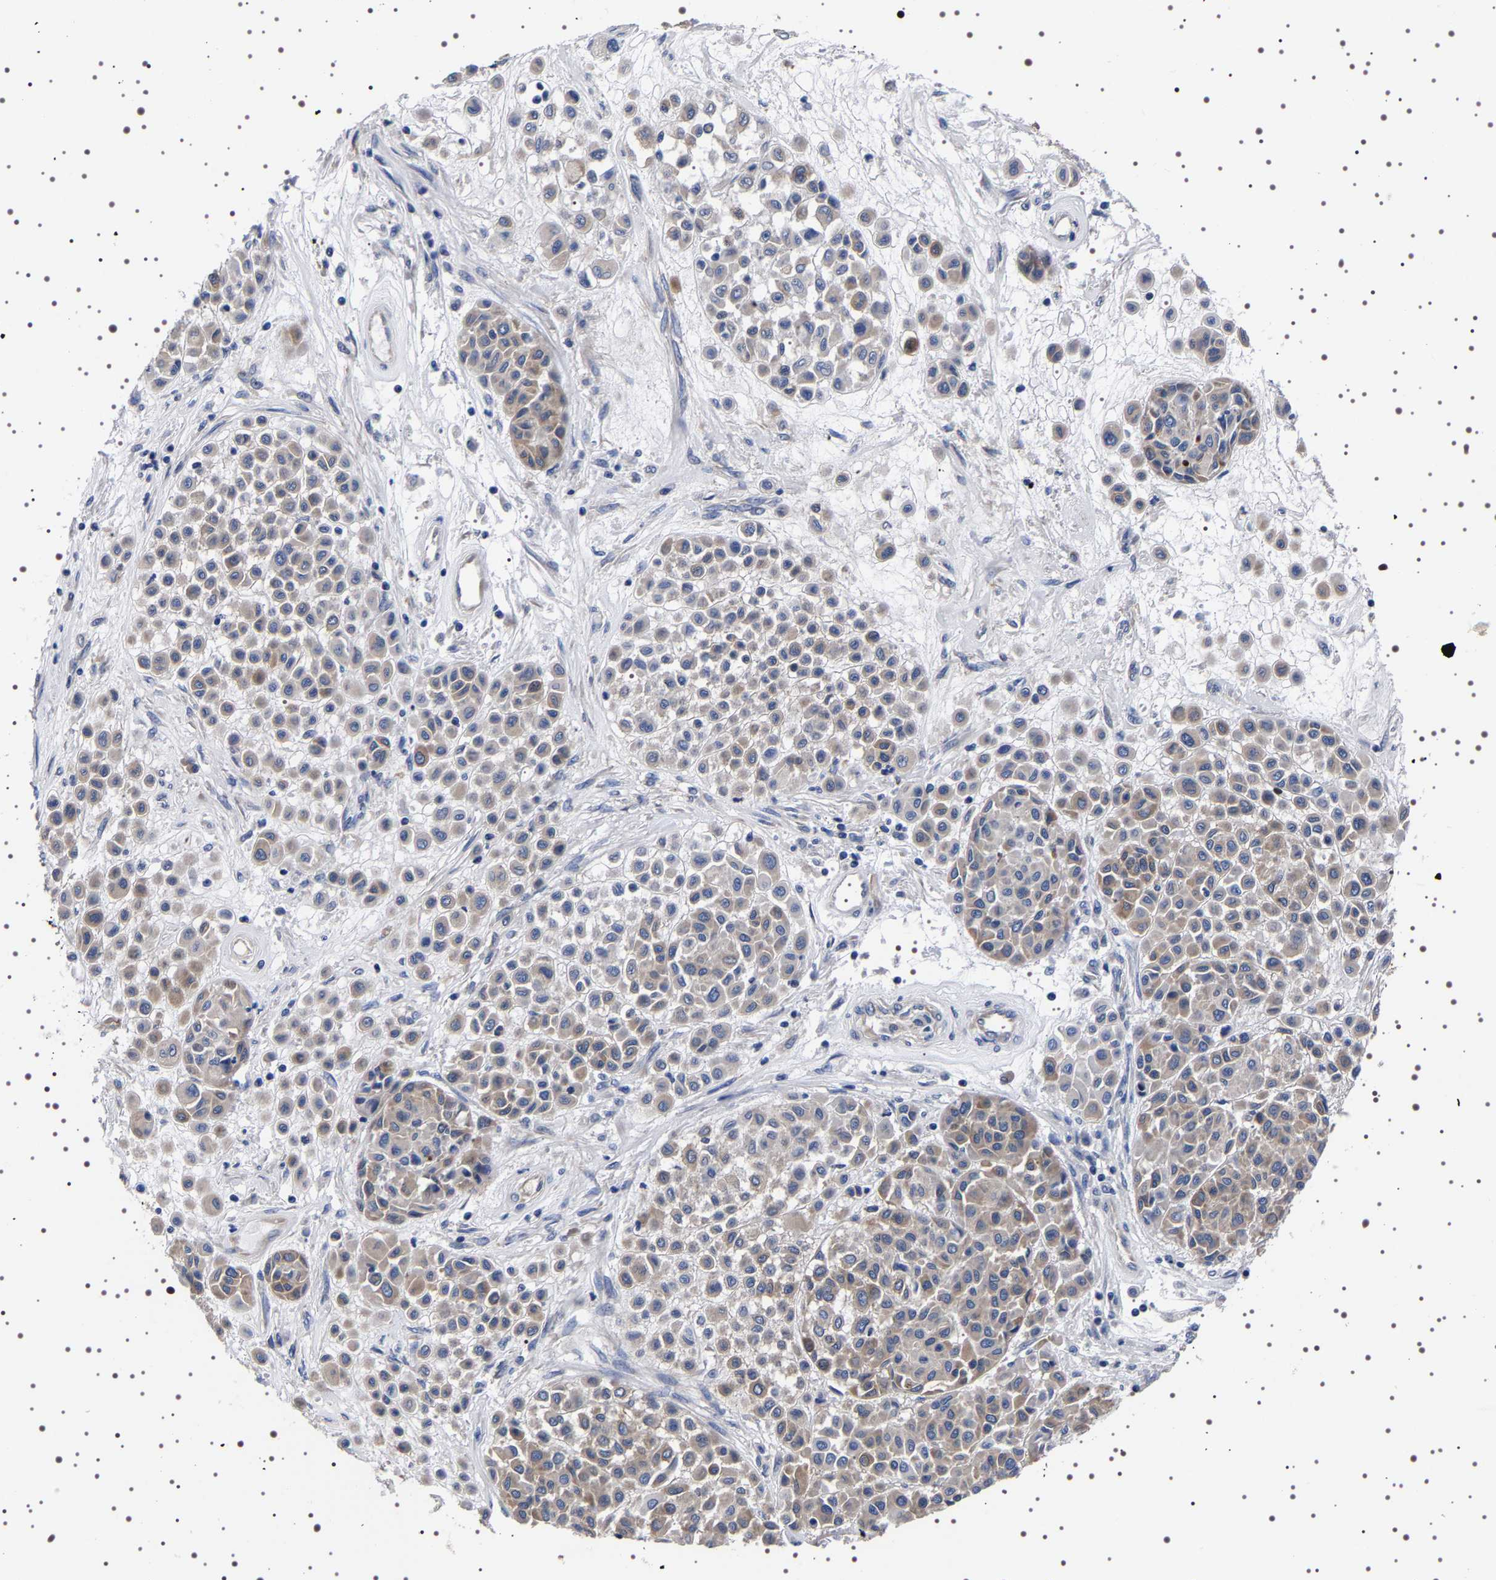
{"staining": {"intensity": "weak", "quantity": "25%-75%", "location": "cytoplasmic/membranous"}, "tissue": "melanoma", "cell_type": "Tumor cells", "image_type": "cancer", "snomed": [{"axis": "morphology", "description": "Malignant melanoma, Metastatic site"}, {"axis": "topography", "description": "Soft tissue"}], "caption": "Tumor cells show weak cytoplasmic/membranous expression in about 25%-75% of cells in melanoma.", "gene": "DARS1", "patient": {"sex": "male", "age": 41}}